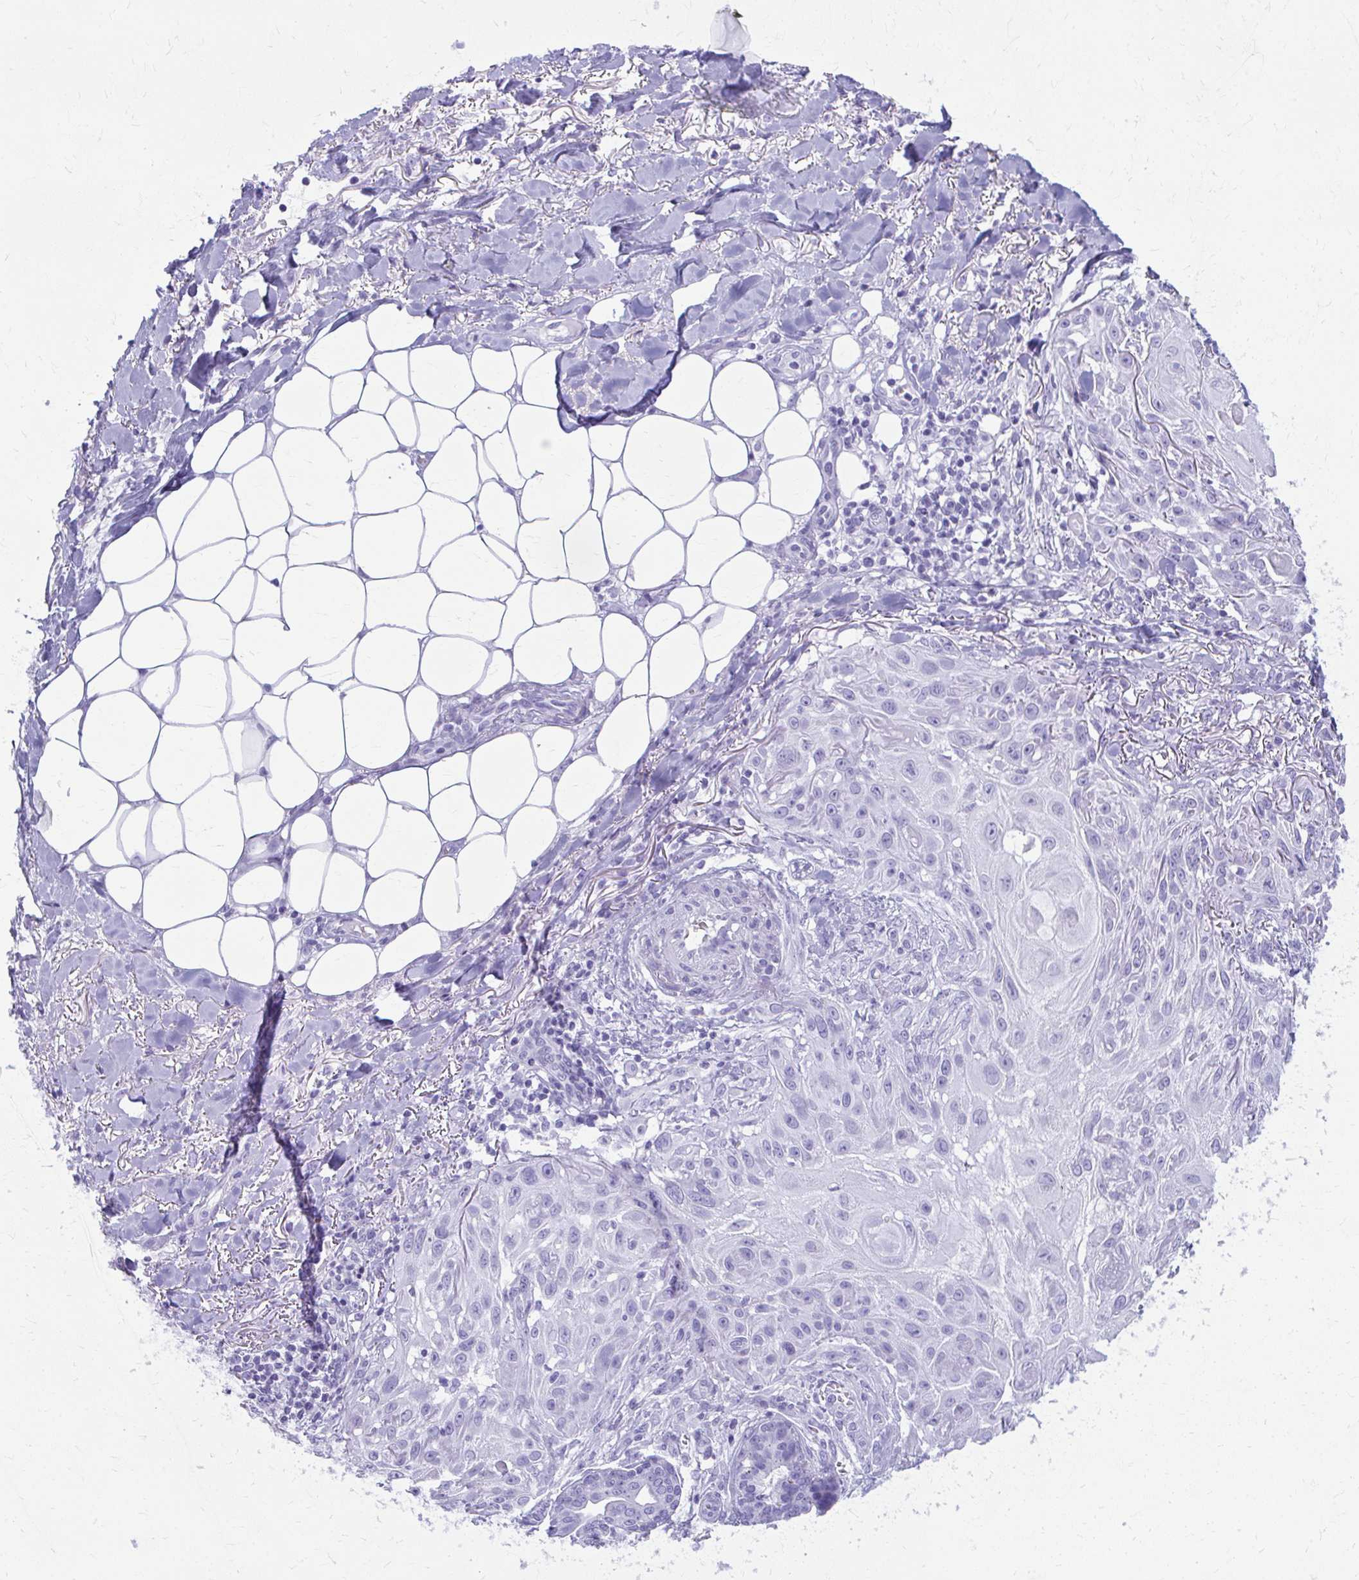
{"staining": {"intensity": "negative", "quantity": "none", "location": "none"}, "tissue": "skin cancer", "cell_type": "Tumor cells", "image_type": "cancer", "snomed": [{"axis": "morphology", "description": "Squamous cell carcinoma, NOS"}, {"axis": "topography", "description": "Skin"}], "caption": "Tumor cells are negative for brown protein staining in skin cancer (squamous cell carcinoma).", "gene": "MAF1", "patient": {"sex": "female", "age": 91}}